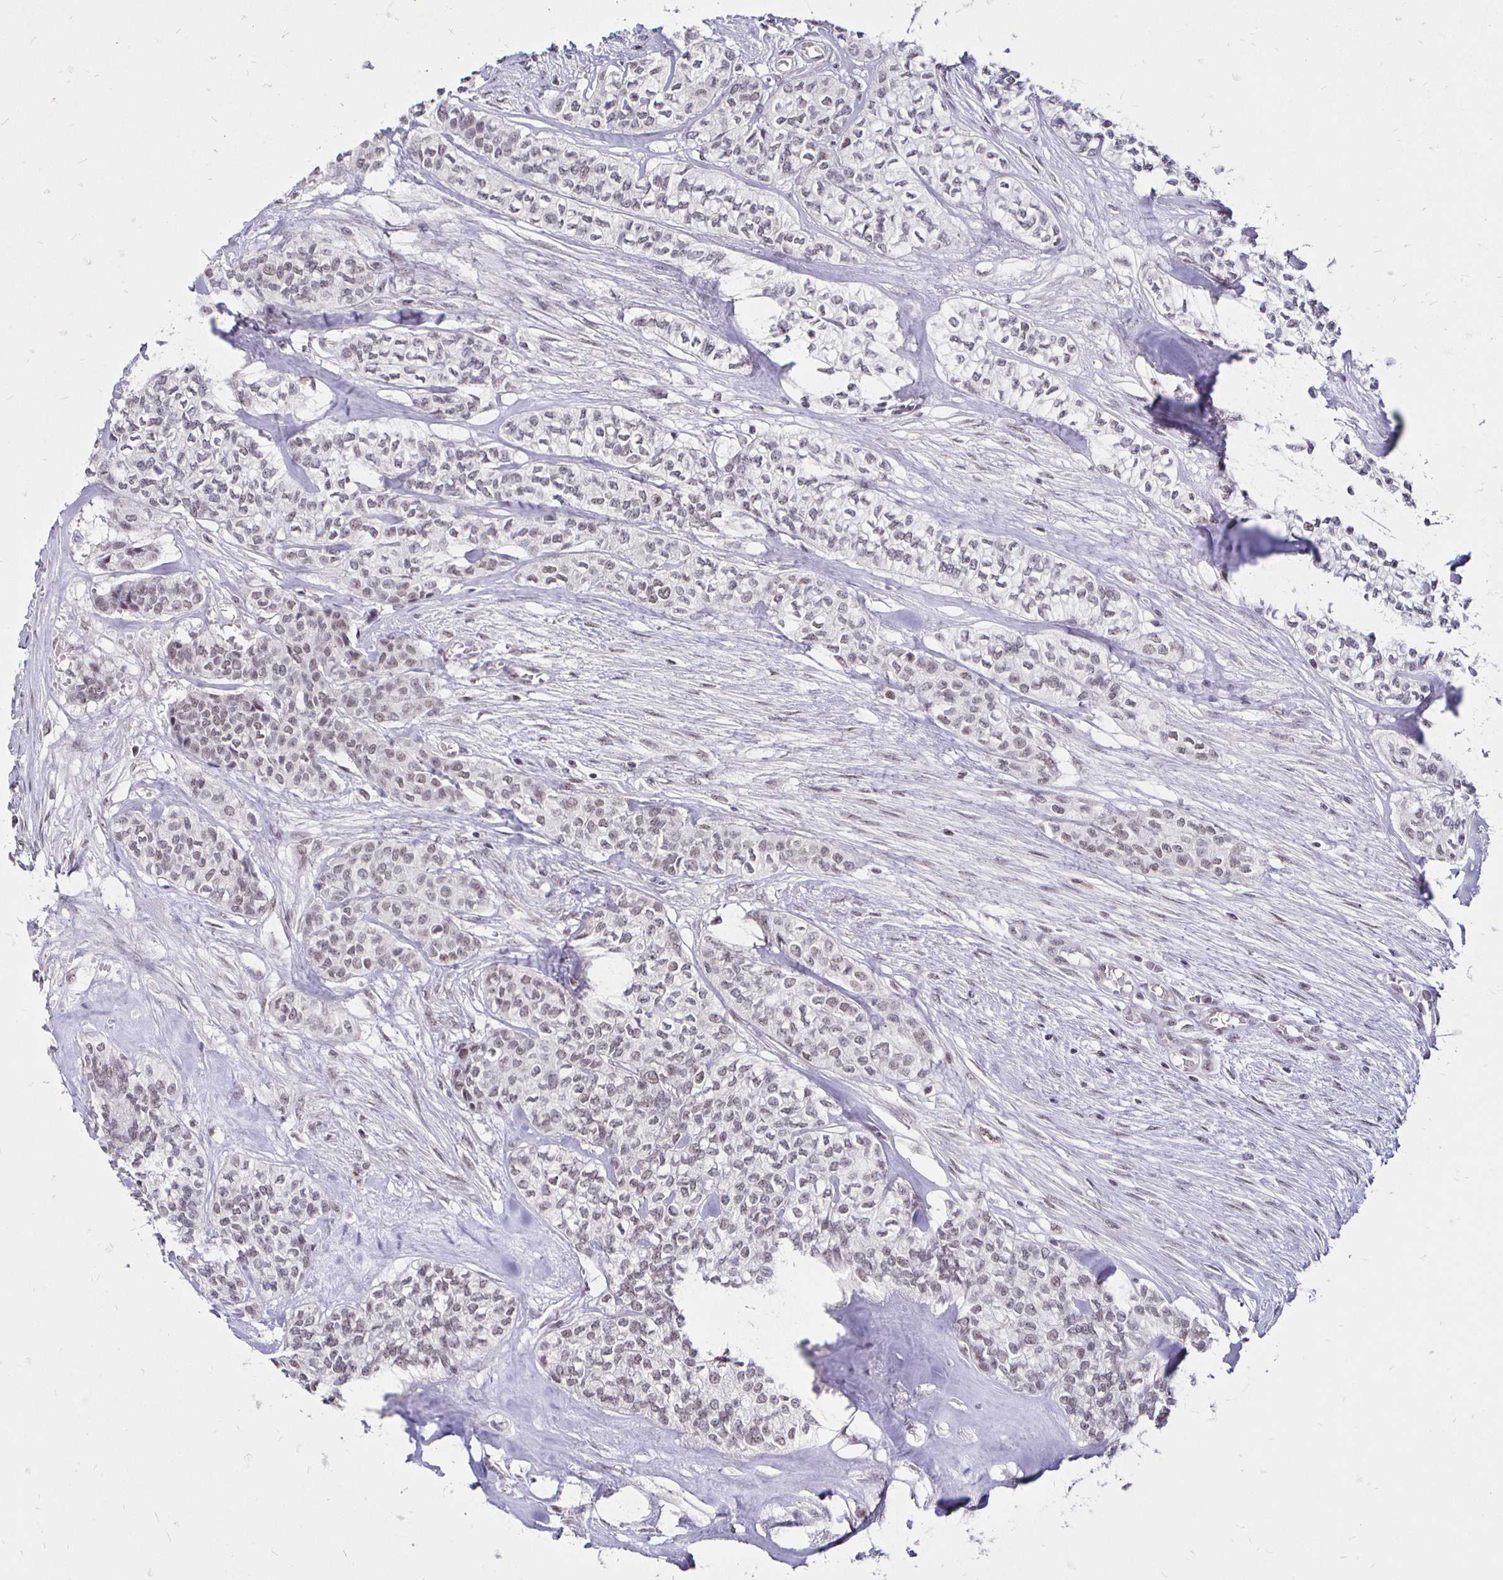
{"staining": {"intensity": "weak", "quantity": "<25%", "location": "nuclear"}, "tissue": "head and neck cancer", "cell_type": "Tumor cells", "image_type": "cancer", "snomed": [{"axis": "morphology", "description": "Adenocarcinoma, NOS"}, {"axis": "topography", "description": "Head-Neck"}], "caption": "Head and neck cancer (adenocarcinoma) was stained to show a protein in brown. There is no significant expression in tumor cells.", "gene": "SIN3A", "patient": {"sex": "male", "age": 81}}